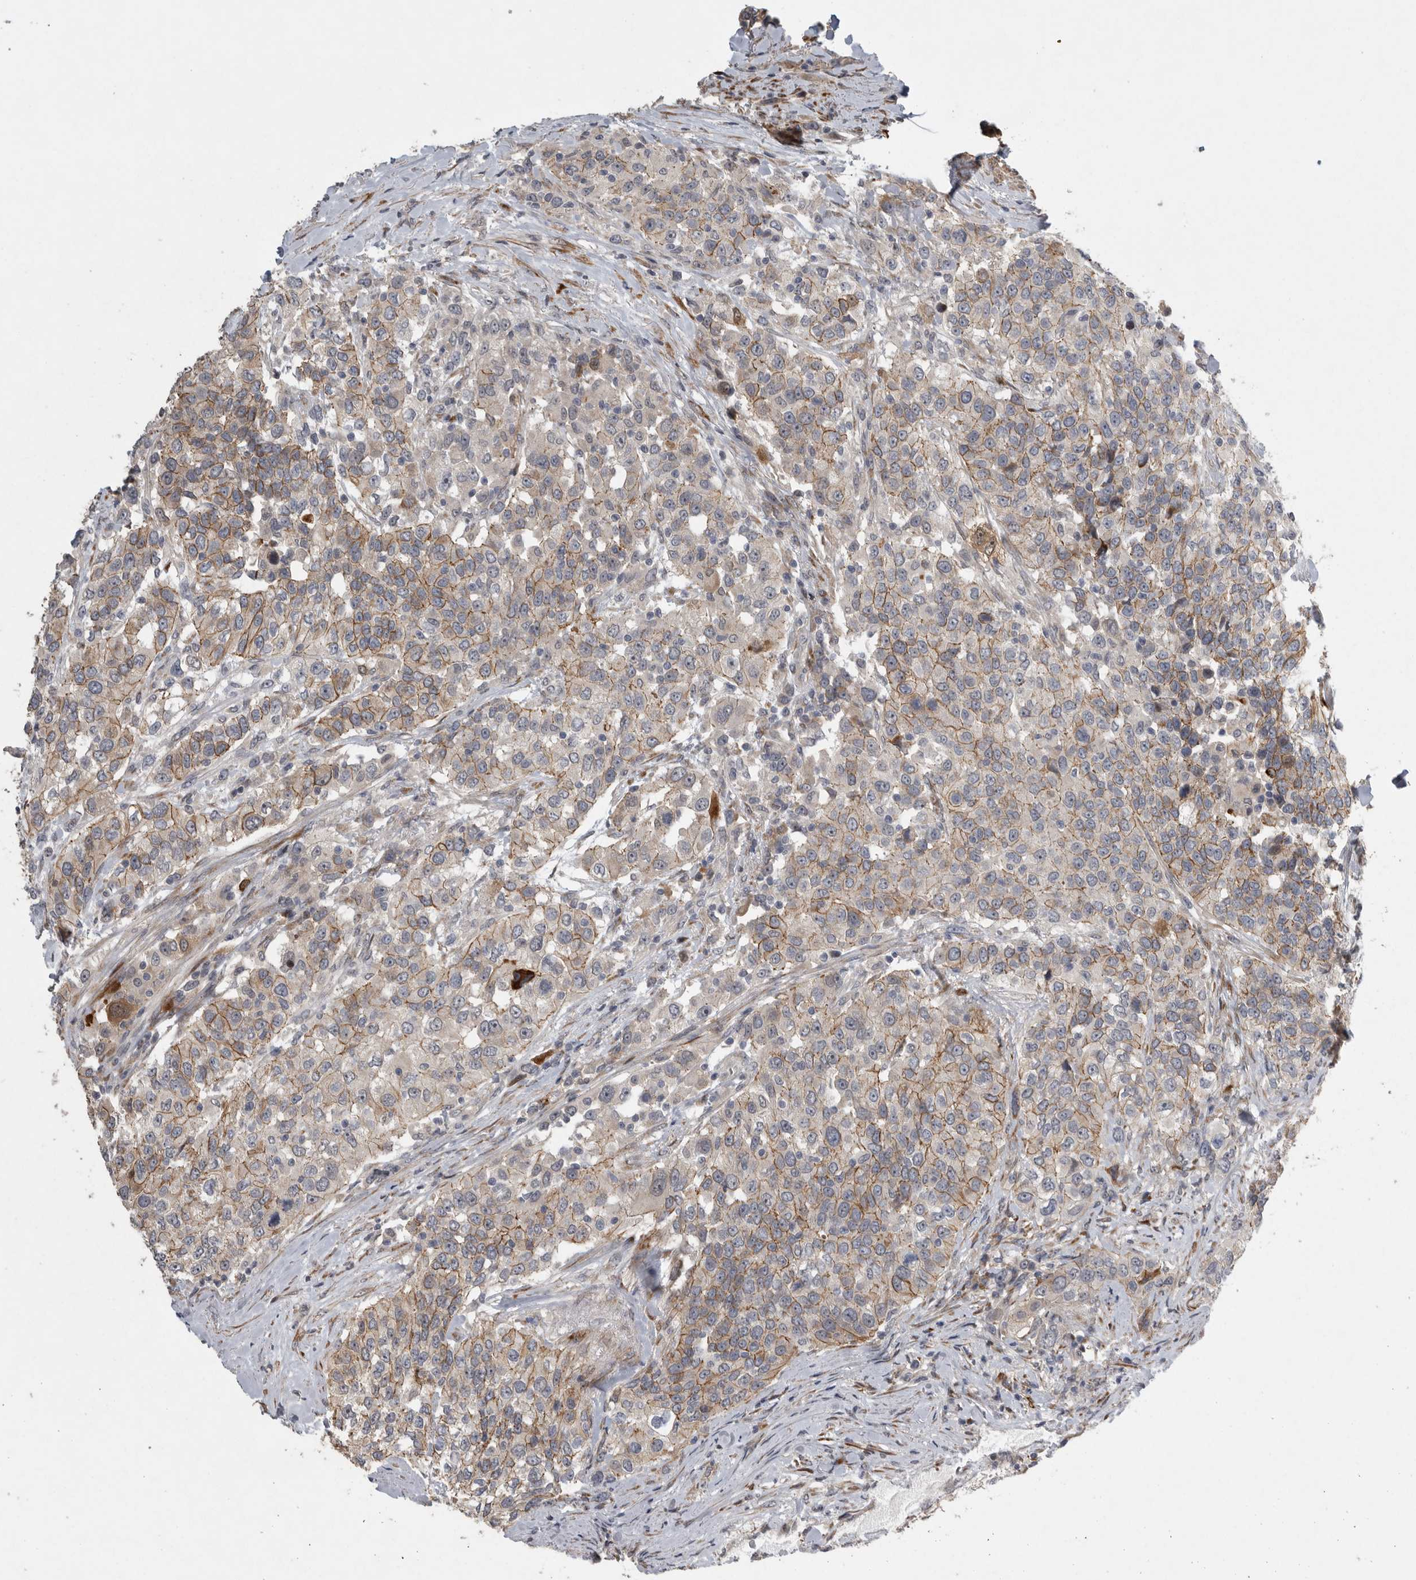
{"staining": {"intensity": "moderate", "quantity": "25%-75%", "location": "cytoplasmic/membranous"}, "tissue": "urothelial cancer", "cell_type": "Tumor cells", "image_type": "cancer", "snomed": [{"axis": "morphology", "description": "Urothelial carcinoma, High grade"}, {"axis": "topography", "description": "Urinary bladder"}], "caption": "About 25%-75% of tumor cells in high-grade urothelial carcinoma show moderate cytoplasmic/membranous protein staining as visualized by brown immunohistochemical staining.", "gene": "MPDZ", "patient": {"sex": "female", "age": 80}}